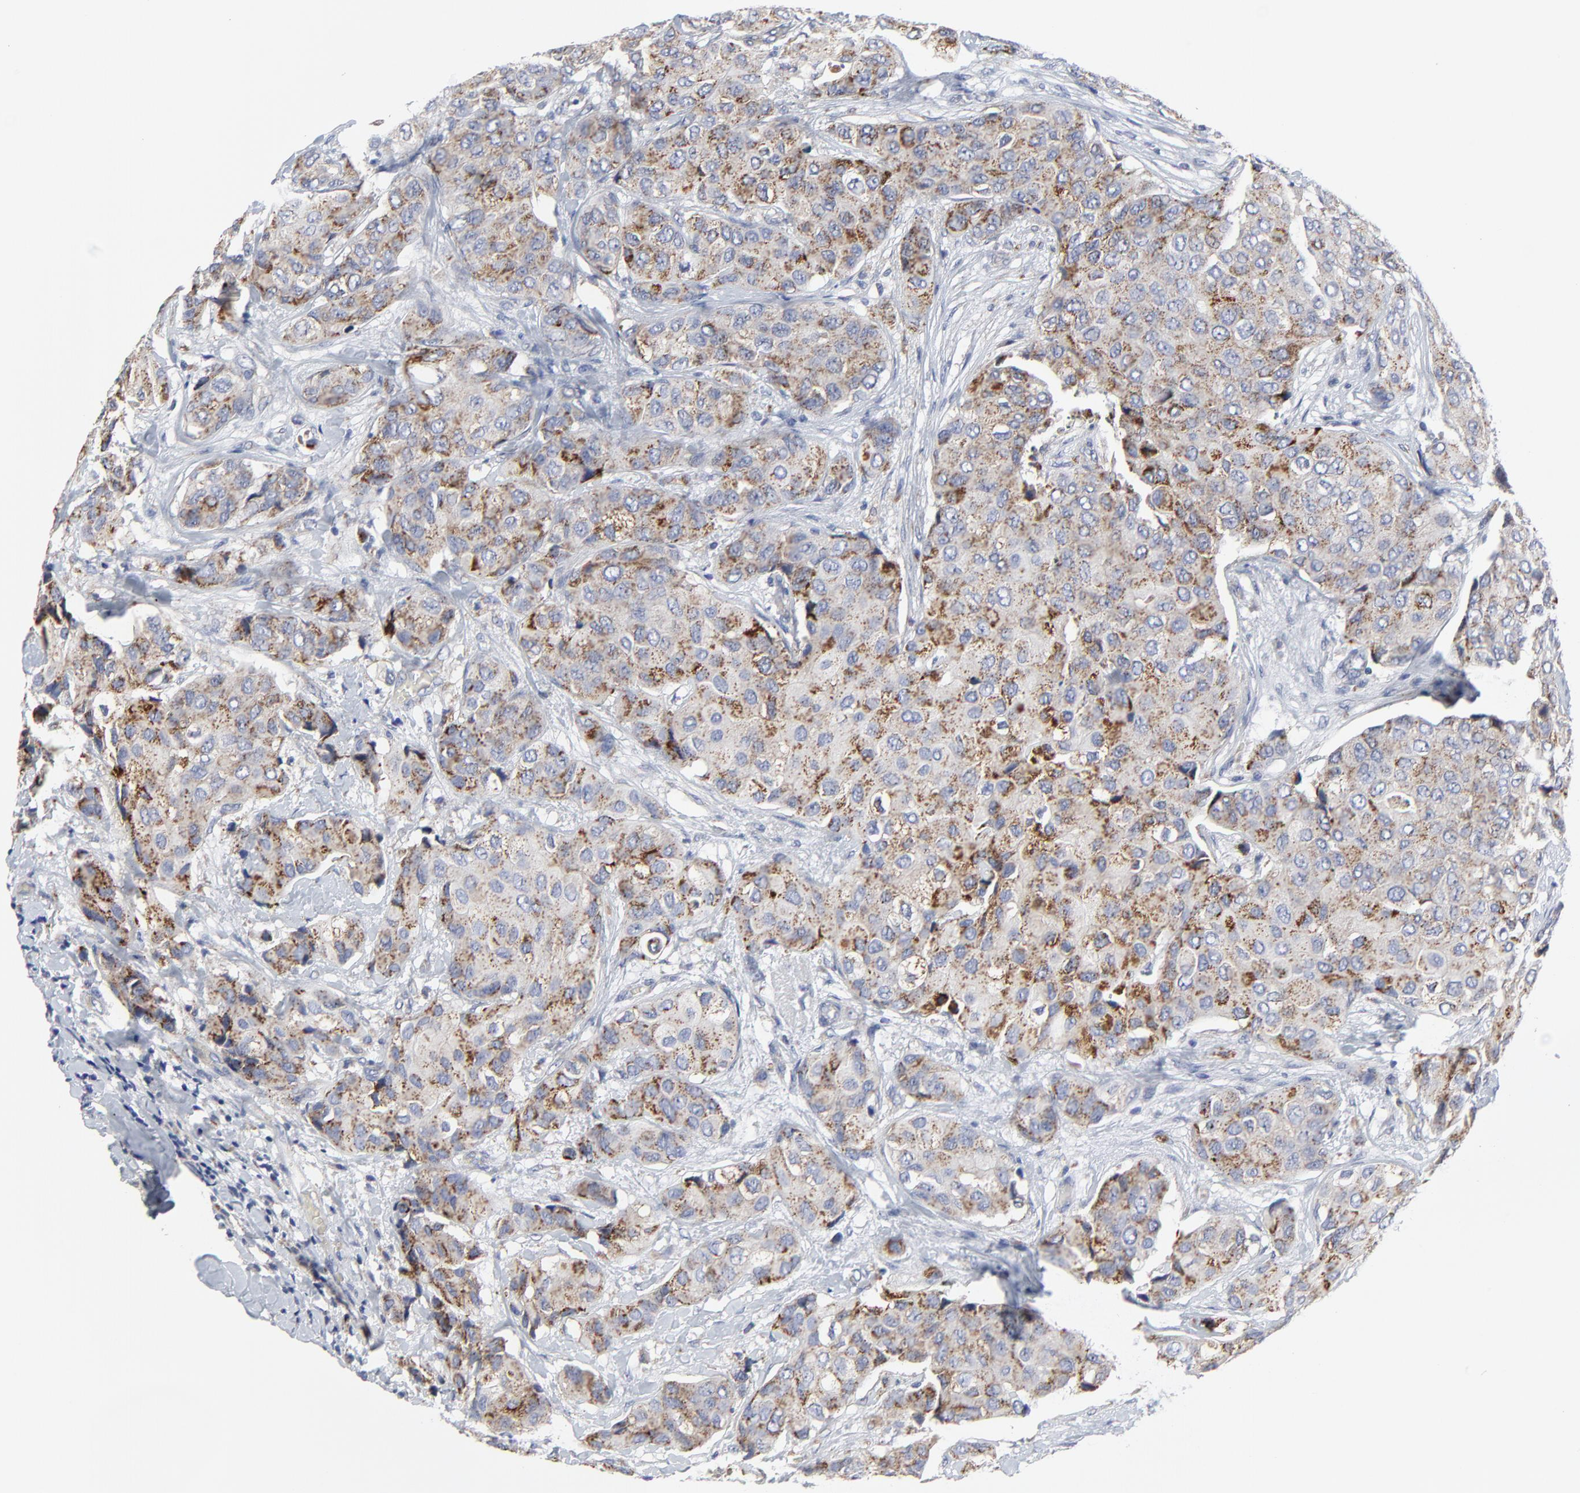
{"staining": {"intensity": "moderate", "quantity": ">75%", "location": "cytoplasmic/membranous"}, "tissue": "breast cancer", "cell_type": "Tumor cells", "image_type": "cancer", "snomed": [{"axis": "morphology", "description": "Duct carcinoma"}, {"axis": "topography", "description": "Breast"}], "caption": "Immunohistochemistry (IHC) (DAB) staining of breast cancer demonstrates moderate cytoplasmic/membranous protein staining in approximately >75% of tumor cells.", "gene": "DHRSX", "patient": {"sex": "female", "age": 68}}